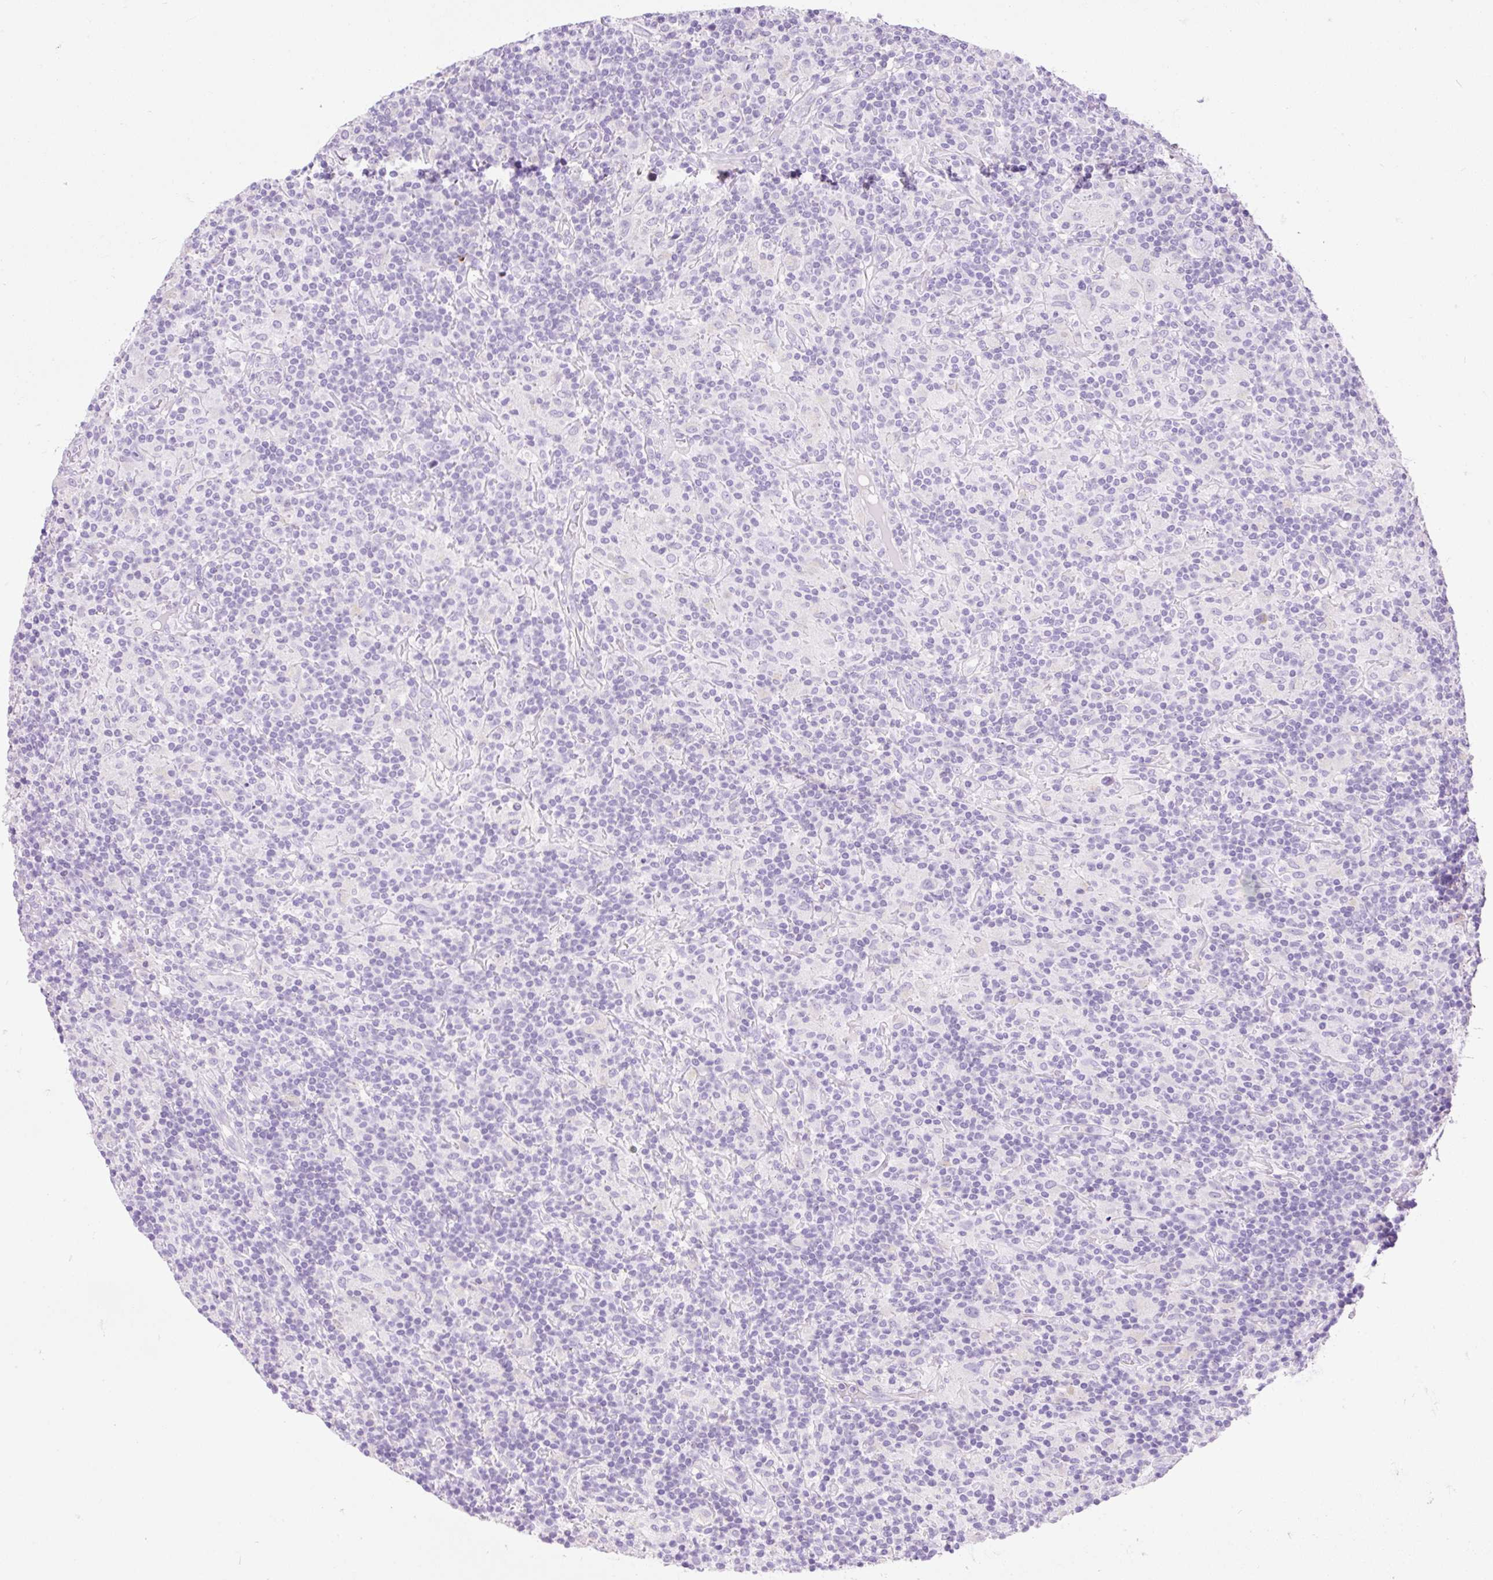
{"staining": {"intensity": "negative", "quantity": "none", "location": "none"}, "tissue": "lymphoma", "cell_type": "Tumor cells", "image_type": "cancer", "snomed": [{"axis": "morphology", "description": "Hodgkin's disease, NOS"}, {"axis": "topography", "description": "Lymph node"}], "caption": "Immunohistochemistry (IHC) of human lymphoma demonstrates no staining in tumor cells.", "gene": "HEXB", "patient": {"sex": "male", "age": 70}}